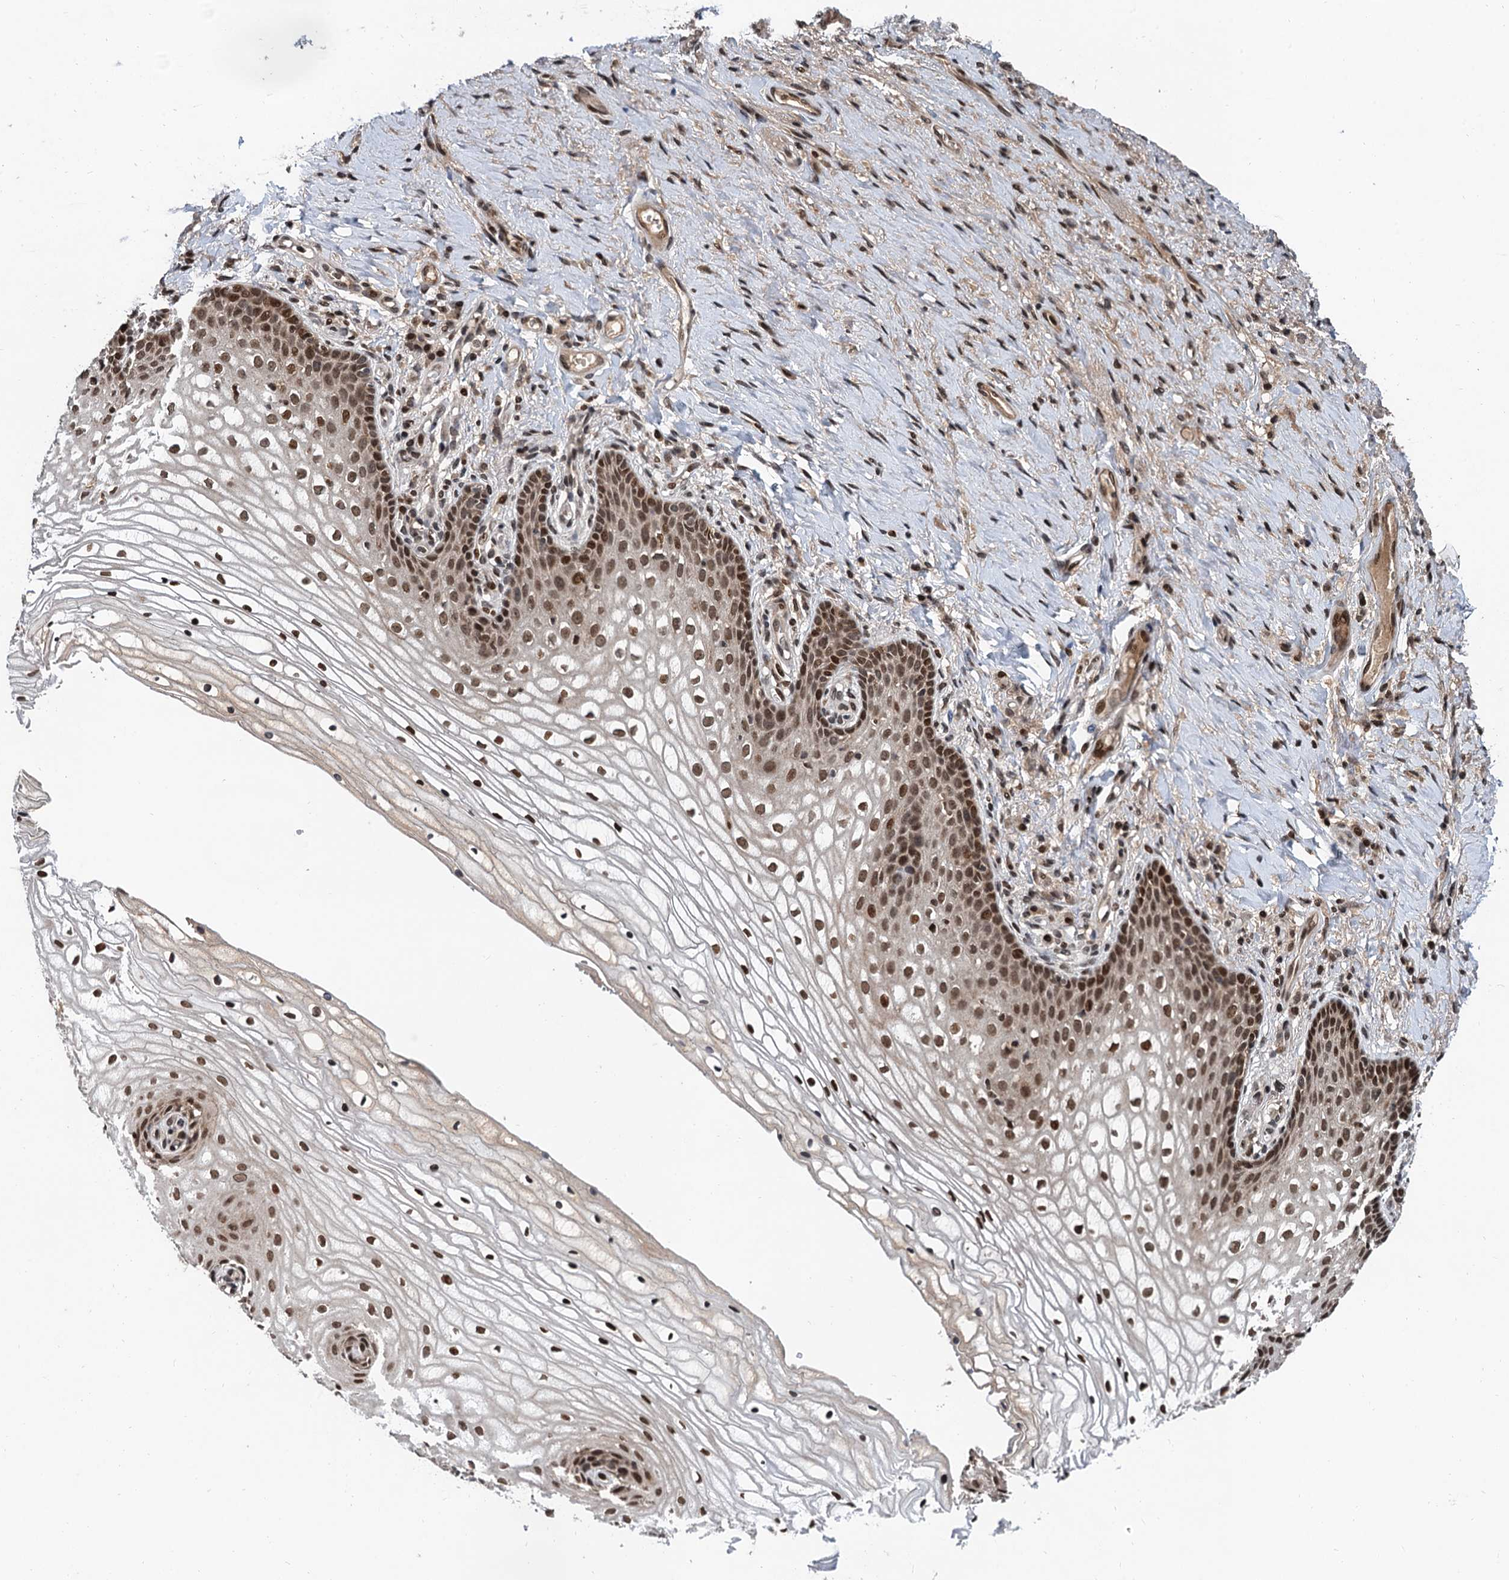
{"staining": {"intensity": "moderate", "quantity": ">75%", "location": "nuclear"}, "tissue": "vagina", "cell_type": "Squamous epithelial cells", "image_type": "normal", "snomed": [{"axis": "morphology", "description": "Normal tissue, NOS"}, {"axis": "topography", "description": "Vagina"}], "caption": "This is an image of immunohistochemistry (IHC) staining of normal vagina, which shows moderate expression in the nuclear of squamous epithelial cells.", "gene": "FAM217B", "patient": {"sex": "female", "age": 60}}